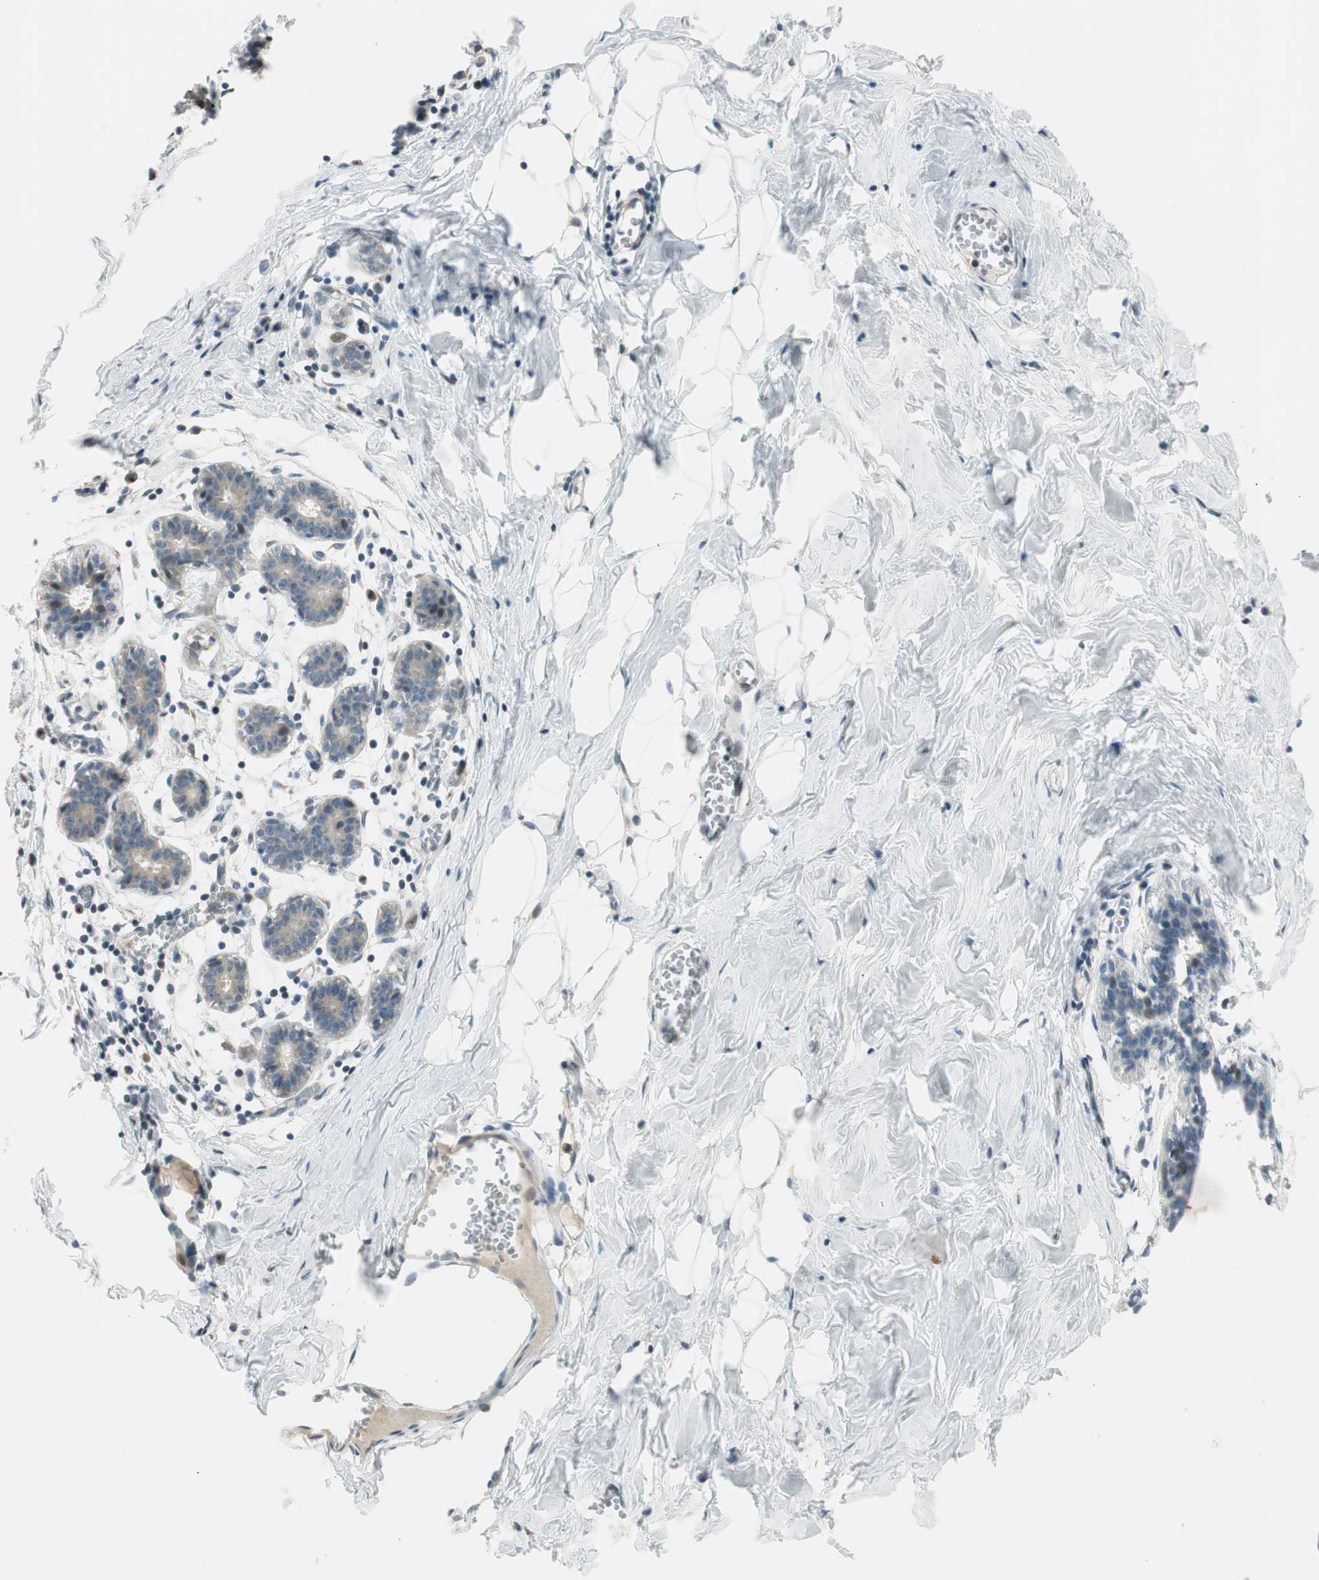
{"staining": {"intensity": "negative", "quantity": "none", "location": "none"}, "tissue": "breast", "cell_type": "Adipocytes", "image_type": "normal", "snomed": [{"axis": "morphology", "description": "Normal tissue, NOS"}, {"axis": "topography", "description": "Breast"}], "caption": "Protein analysis of benign breast displays no significant expression in adipocytes.", "gene": "CGRRF1", "patient": {"sex": "female", "age": 27}}